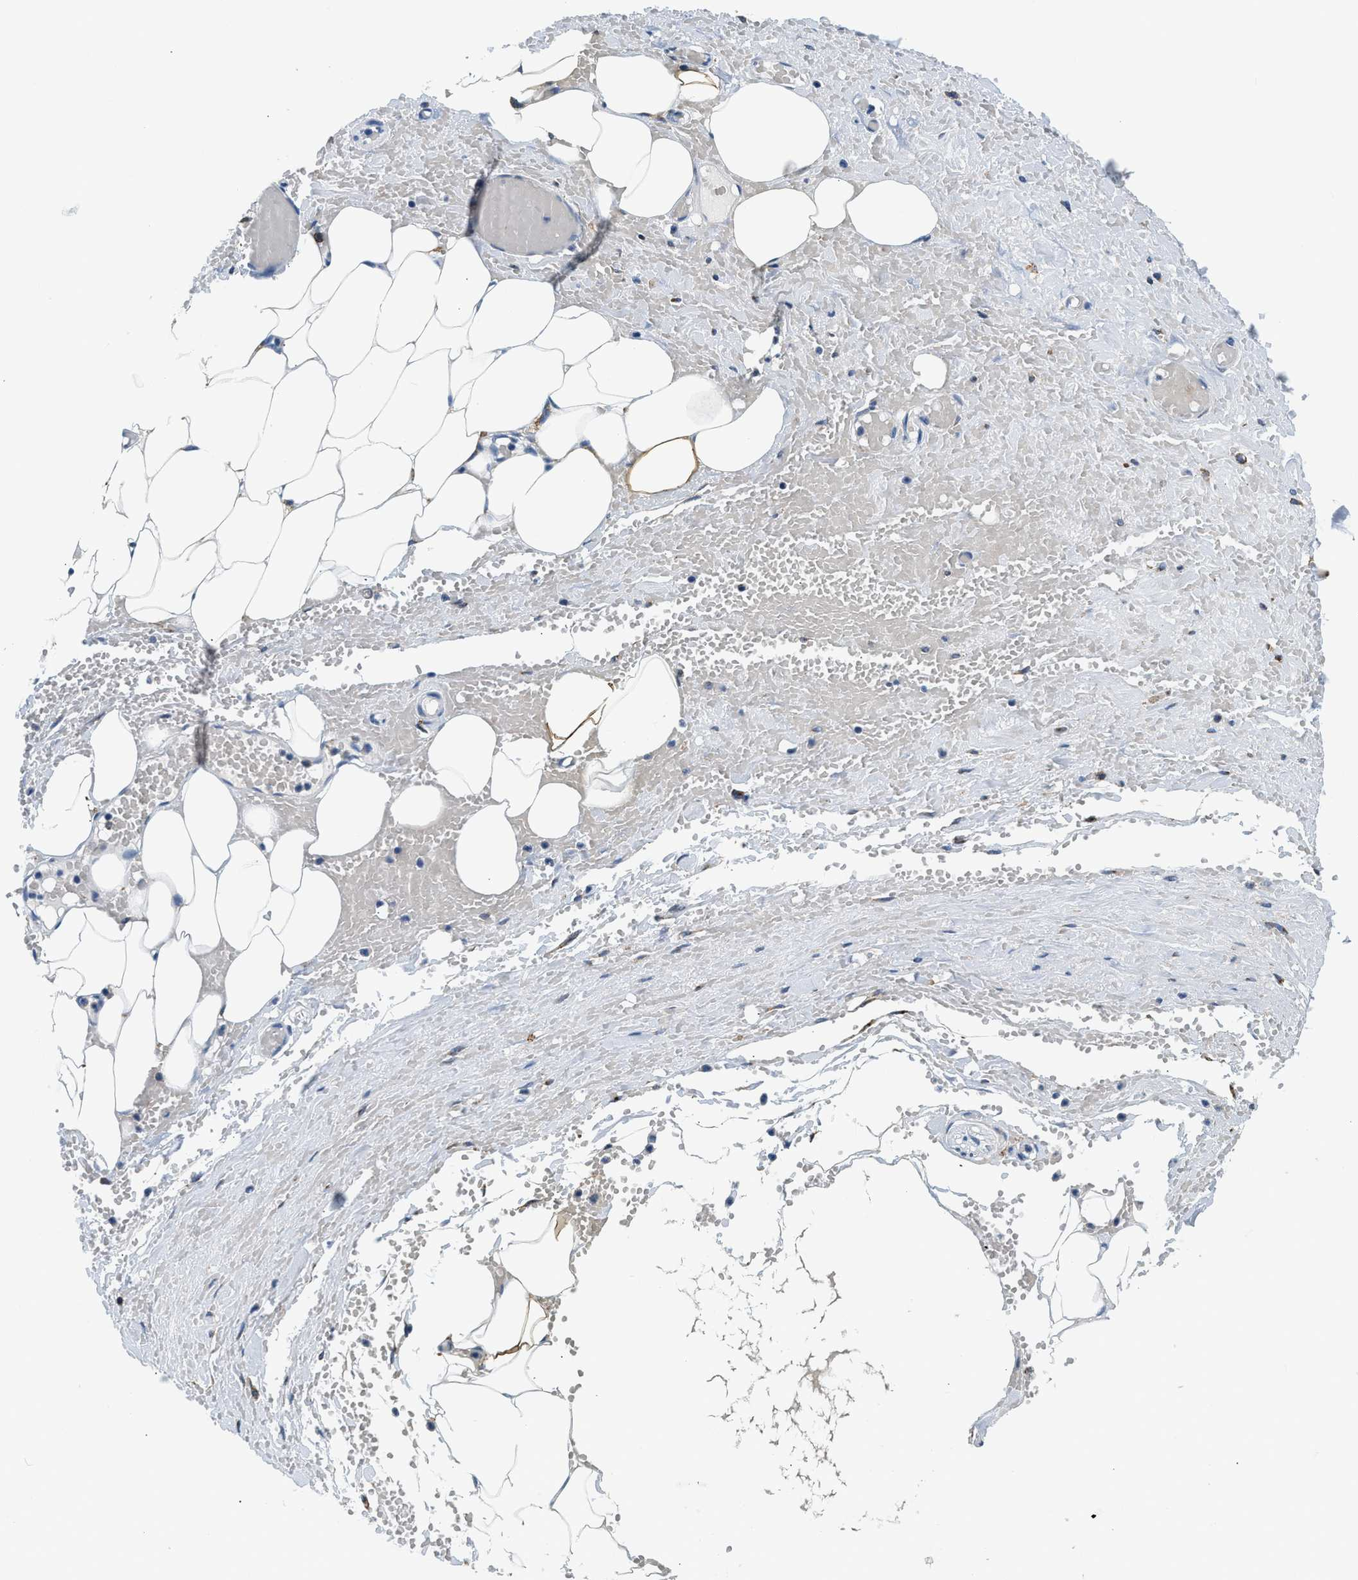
{"staining": {"intensity": "moderate", "quantity": ">75%", "location": "cytoplasmic/membranous"}, "tissue": "adipose tissue", "cell_type": "Adipocytes", "image_type": "normal", "snomed": [{"axis": "morphology", "description": "Normal tissue, NOS"}, {"axis": "topography", "description": "Soft tissue"}, {"axis": "topography", "description": "Vascular tissue"}], "caption": "Moderate cytoplasmic/membranous protein positivity is present in approximately >75% of adipocytes in adipose tissue.", "gene": "LRP1", "patient": {"sex": "female", "age": 35}}